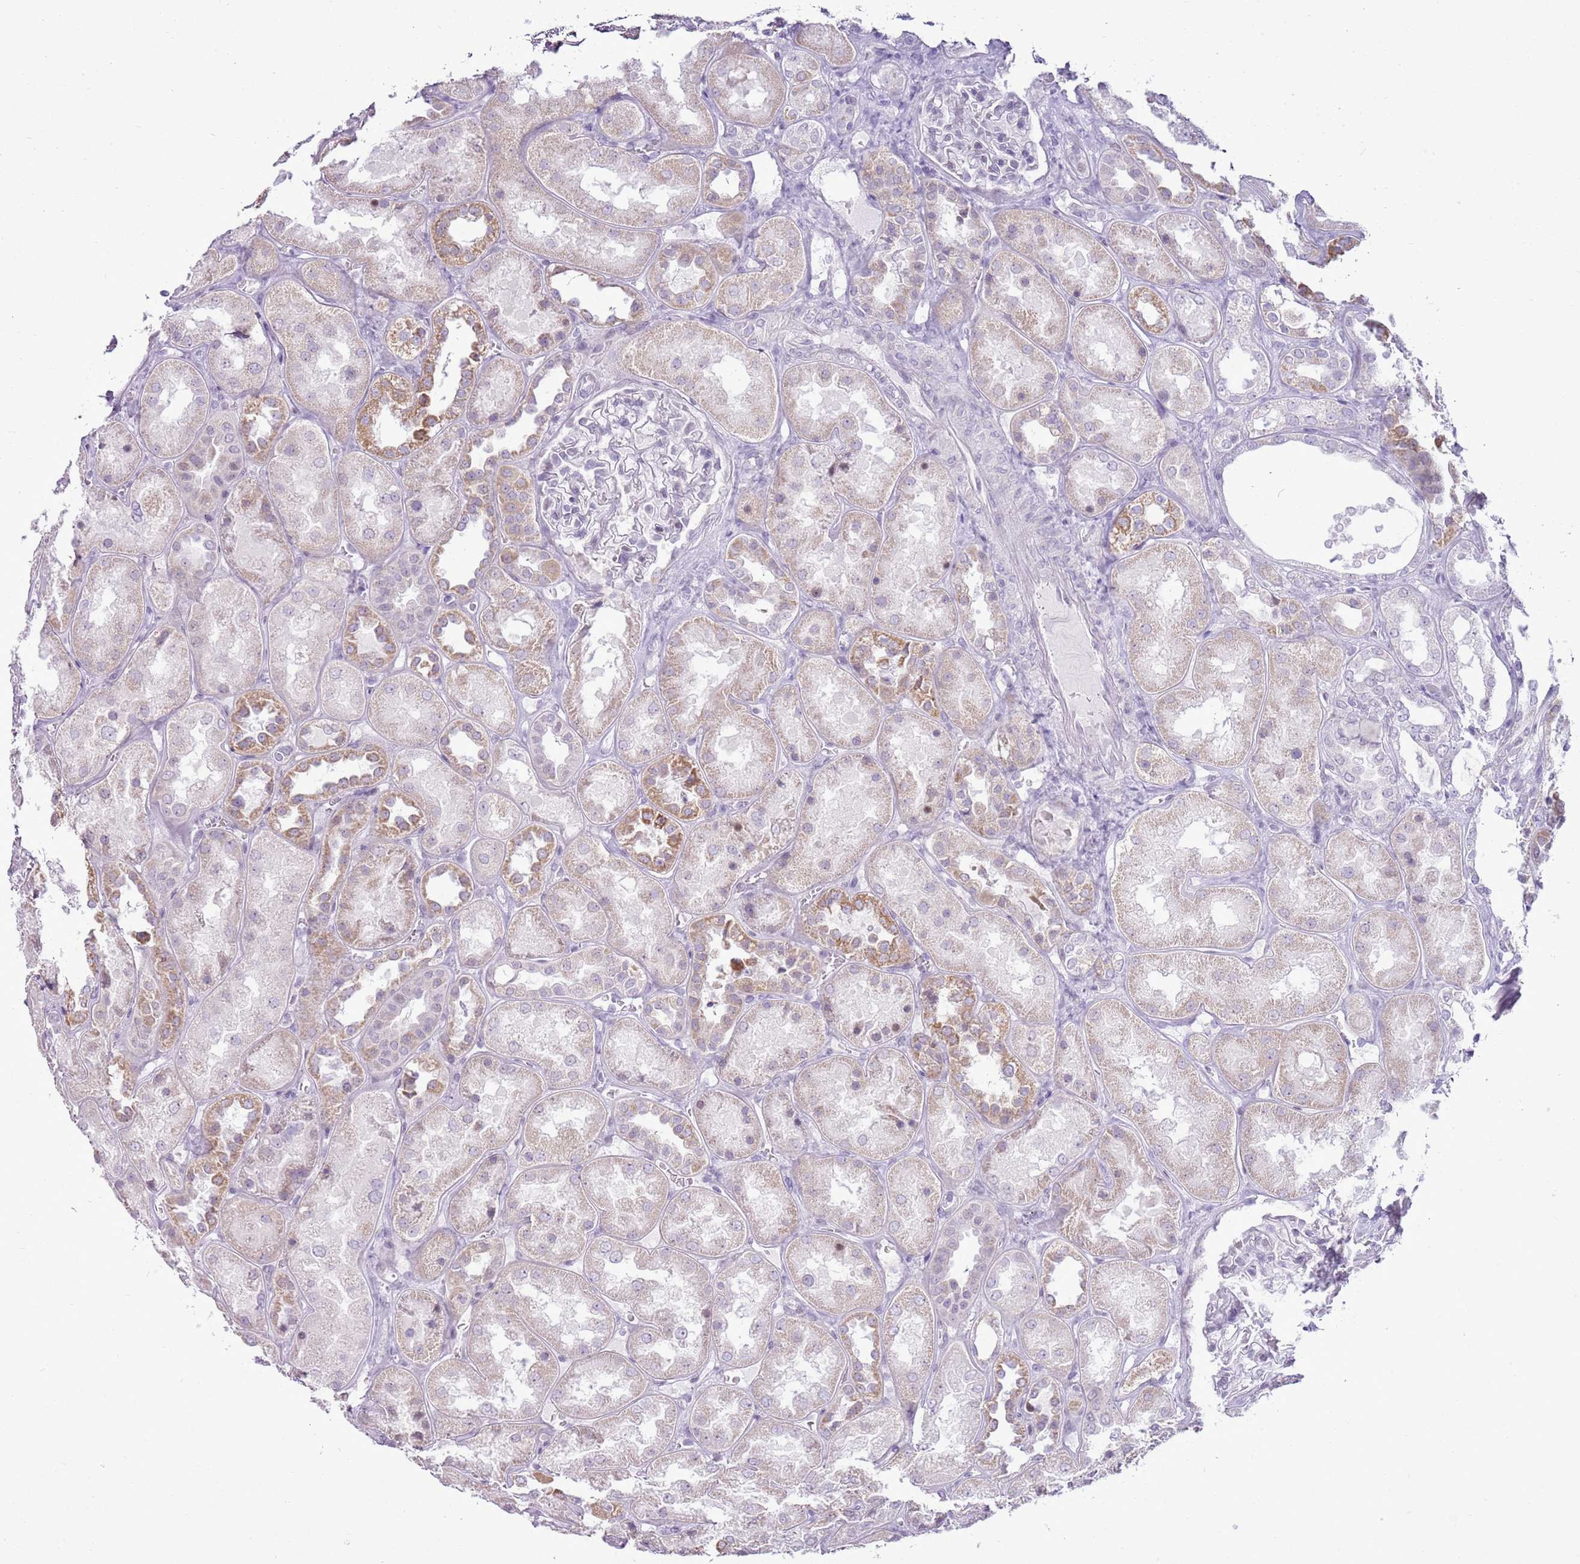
{"staining": {"intensity": "negative", "quantity": "none", "location": "none"}, "tissue": "kidney", "cell_type": "Cells in glomeruli", "image_type": "normal", "snomed": [{"axis": "morphology", "description": "Normal tissue, NOS"}, {"axis": "topography", "description": "Kidney"}], "caption": "Immunohistochemistry photomicrograph of normal kidney stained for a protein (brown), which demonstrates no expression in cells in glomeruli.", "gene": "RPL3L", "patient": {"sex": "male", "age": 70}}